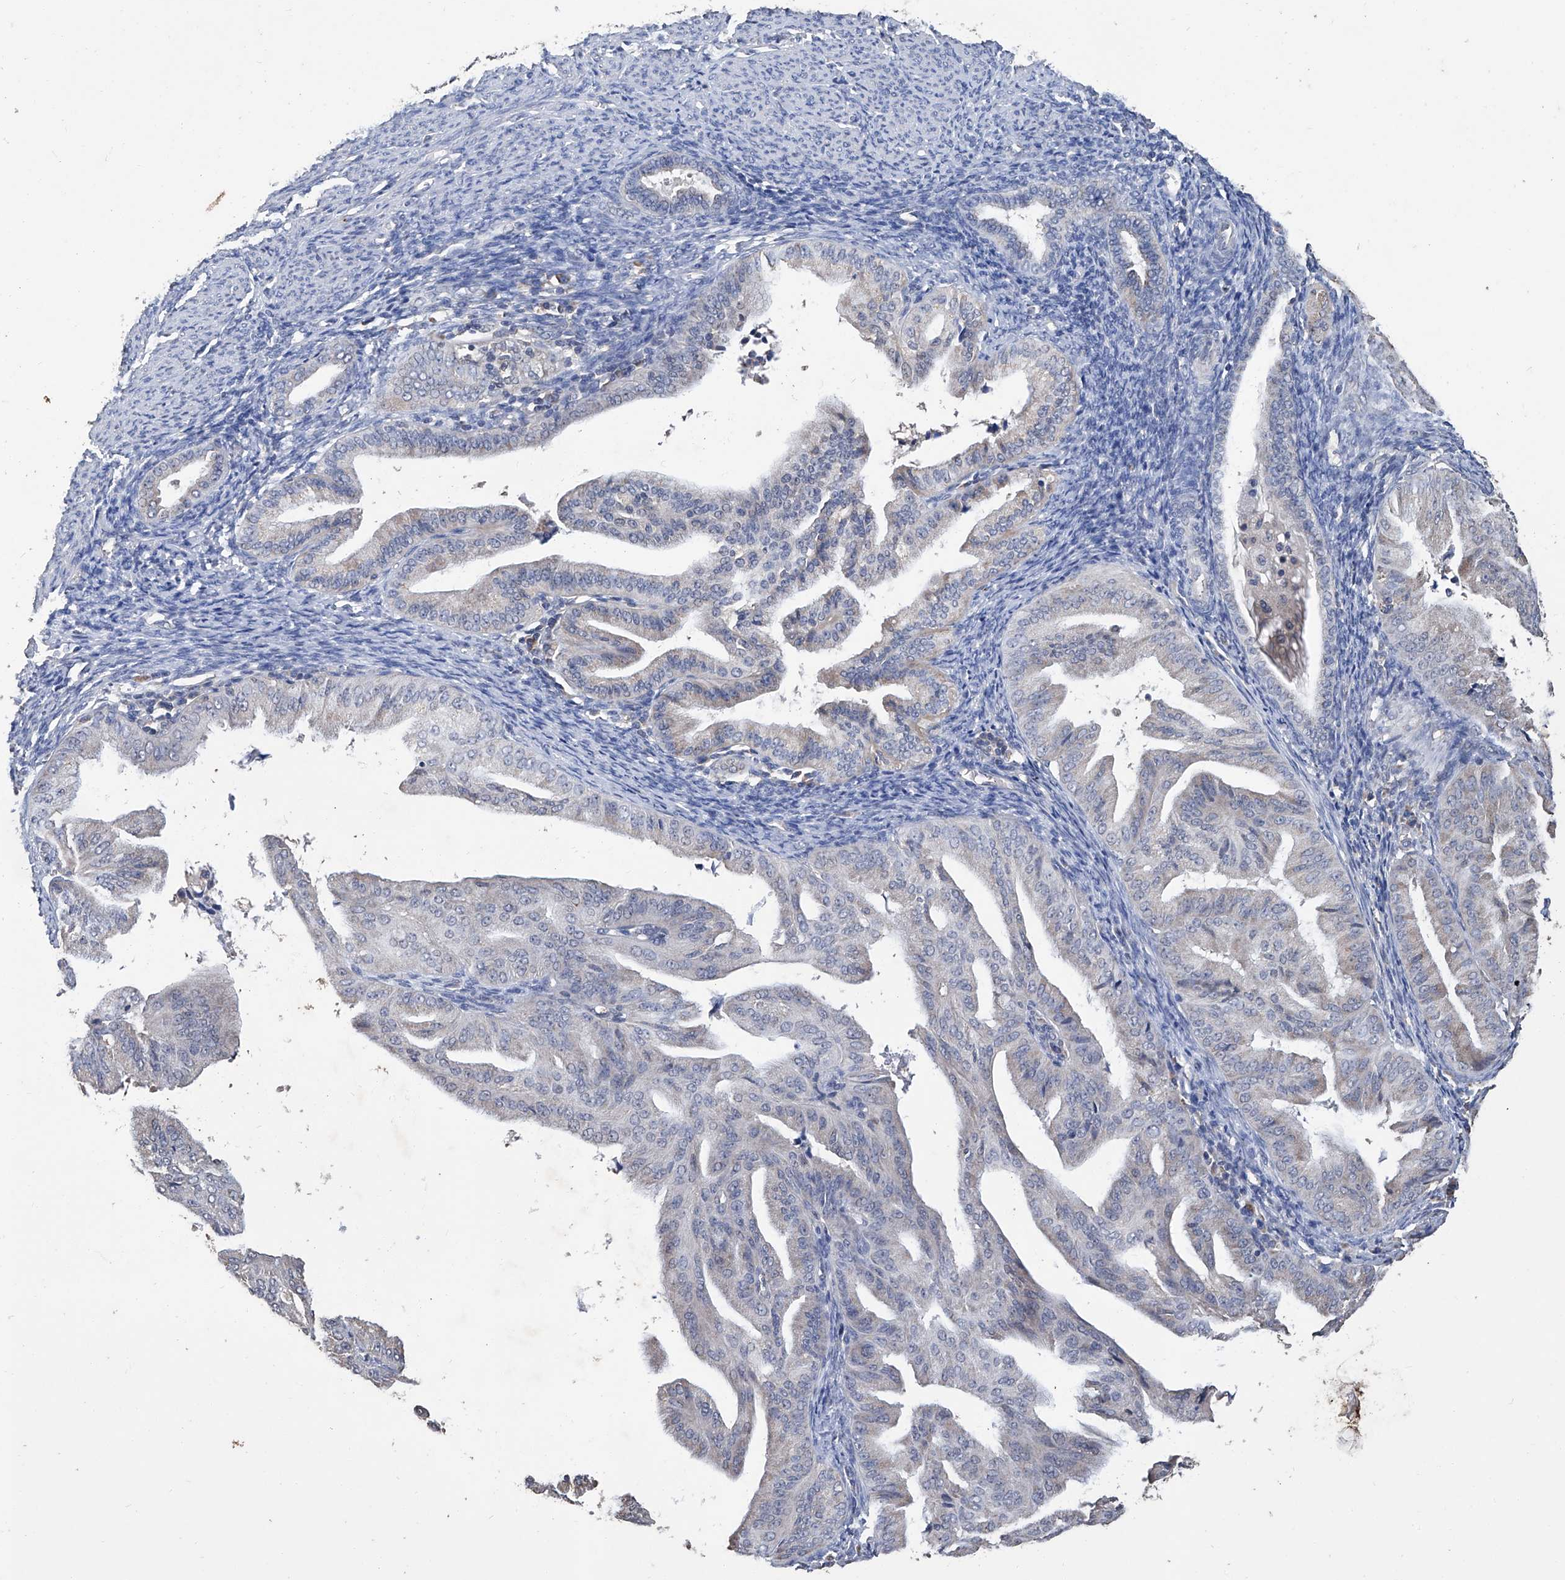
{"staining": {"intensity": "negative", "quantity": "none", "location": "none"}, "tissue": "endometrial cancer", "cell_type": "Tumor cells", "image_type": "cancer", "snomed": [{"axis": "morphology", "description": "Adenocarcinoma, NOS"}, {"axis": "topography", "description": "Endometrium"}], "caption": "There is no significant positivity in tumor cells of adenocarcinoma (endometrial).", "gene": "GPT", "patient": {"sex": "female", "age": 58}}